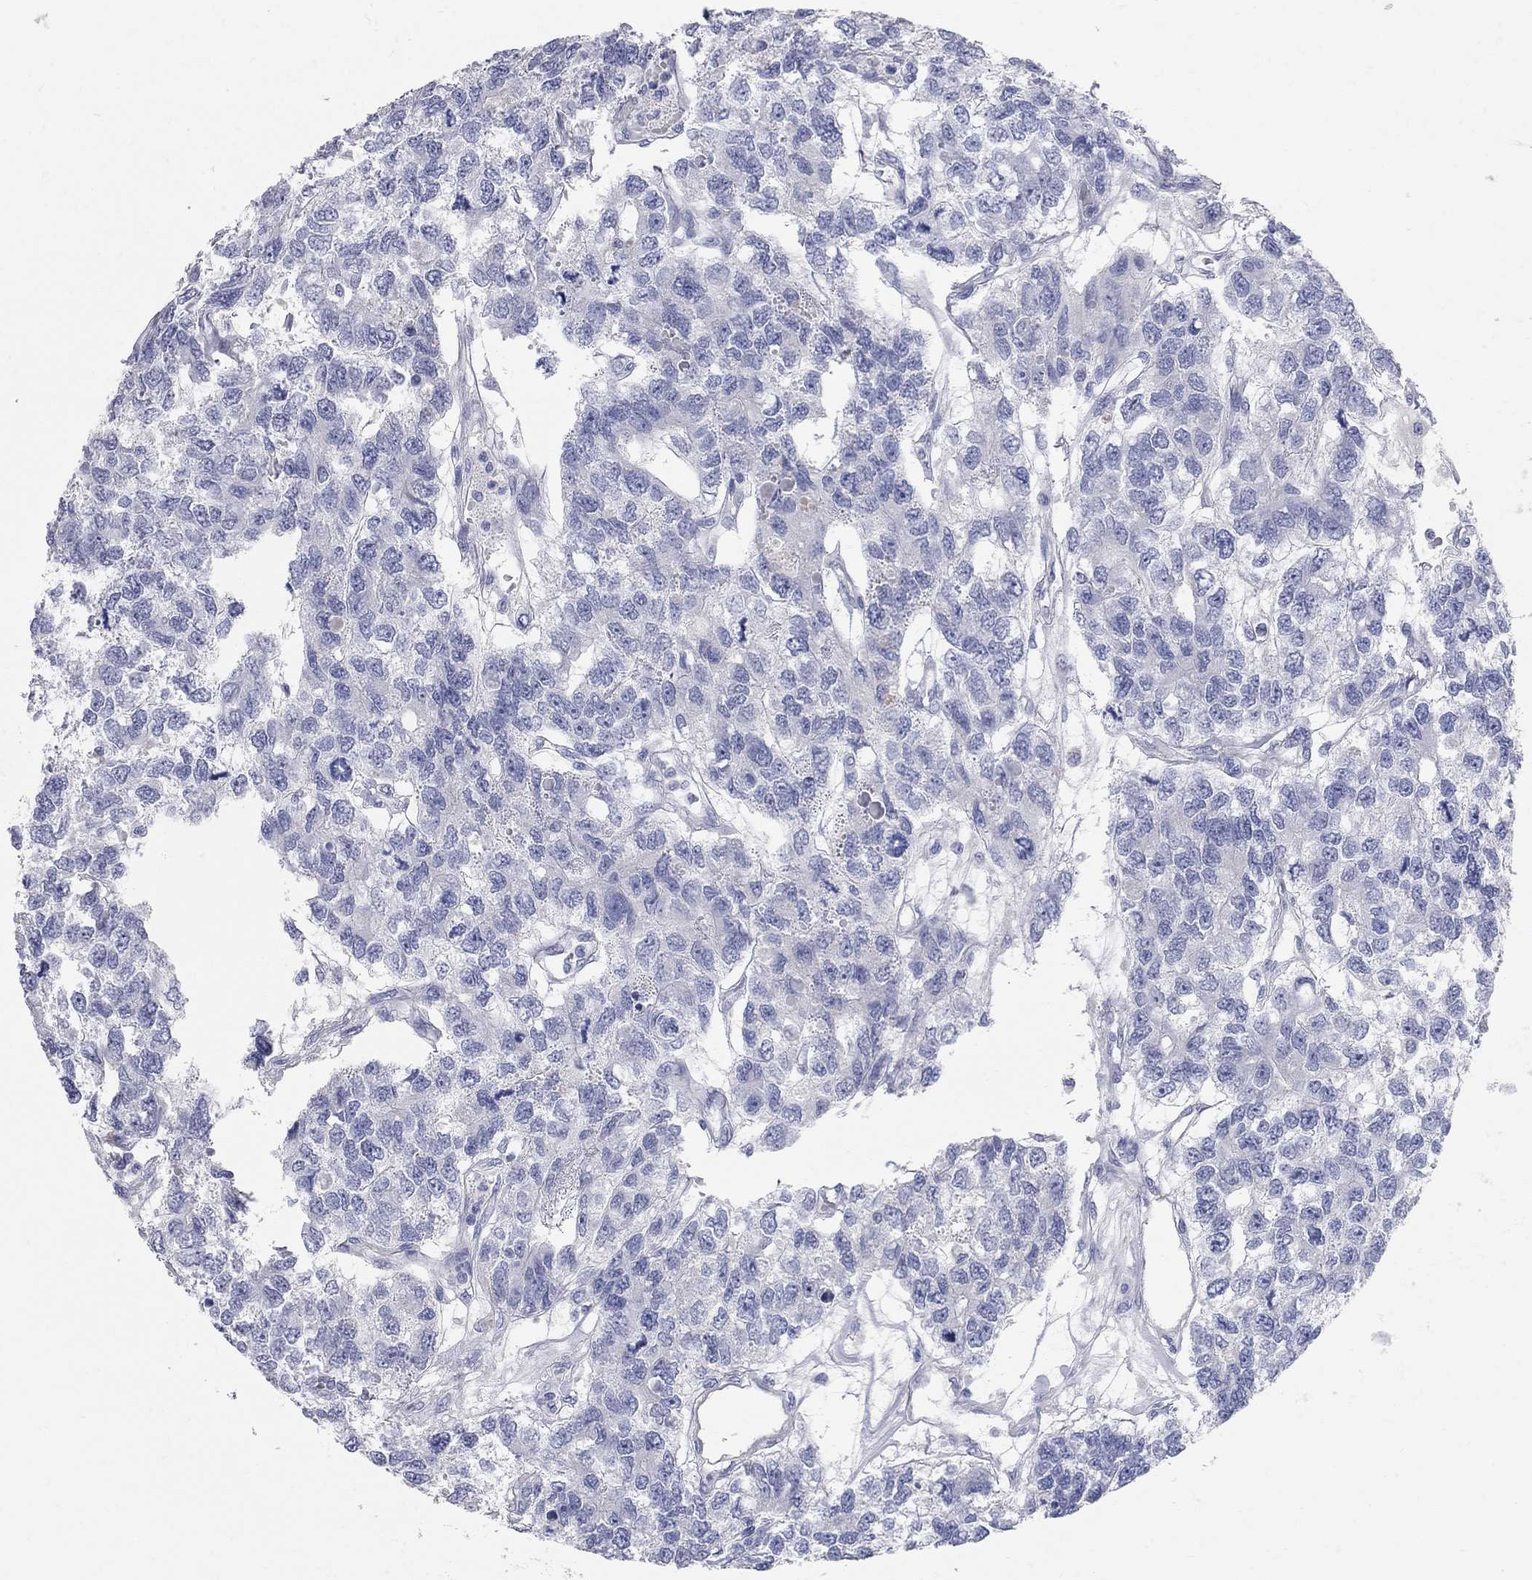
{"staining": {"intensity": "negative", "quantity": "none", "location": "none"}, "tissue": "testis cancer", "cell_type": "Tumor cells", "image_type": "cancer", "snomed": [{"axis": "morphology", "description": "Seminoma, NOS"}, {"axis": "topography", "description": "Testis"}], "caption": "Immunohistochemistry (IHC) of human testis cancer (seminoma) demonstrates no expression in tumor cells.", "gene": "AOX1", "patient": {"sex": "male", "age": 52}}